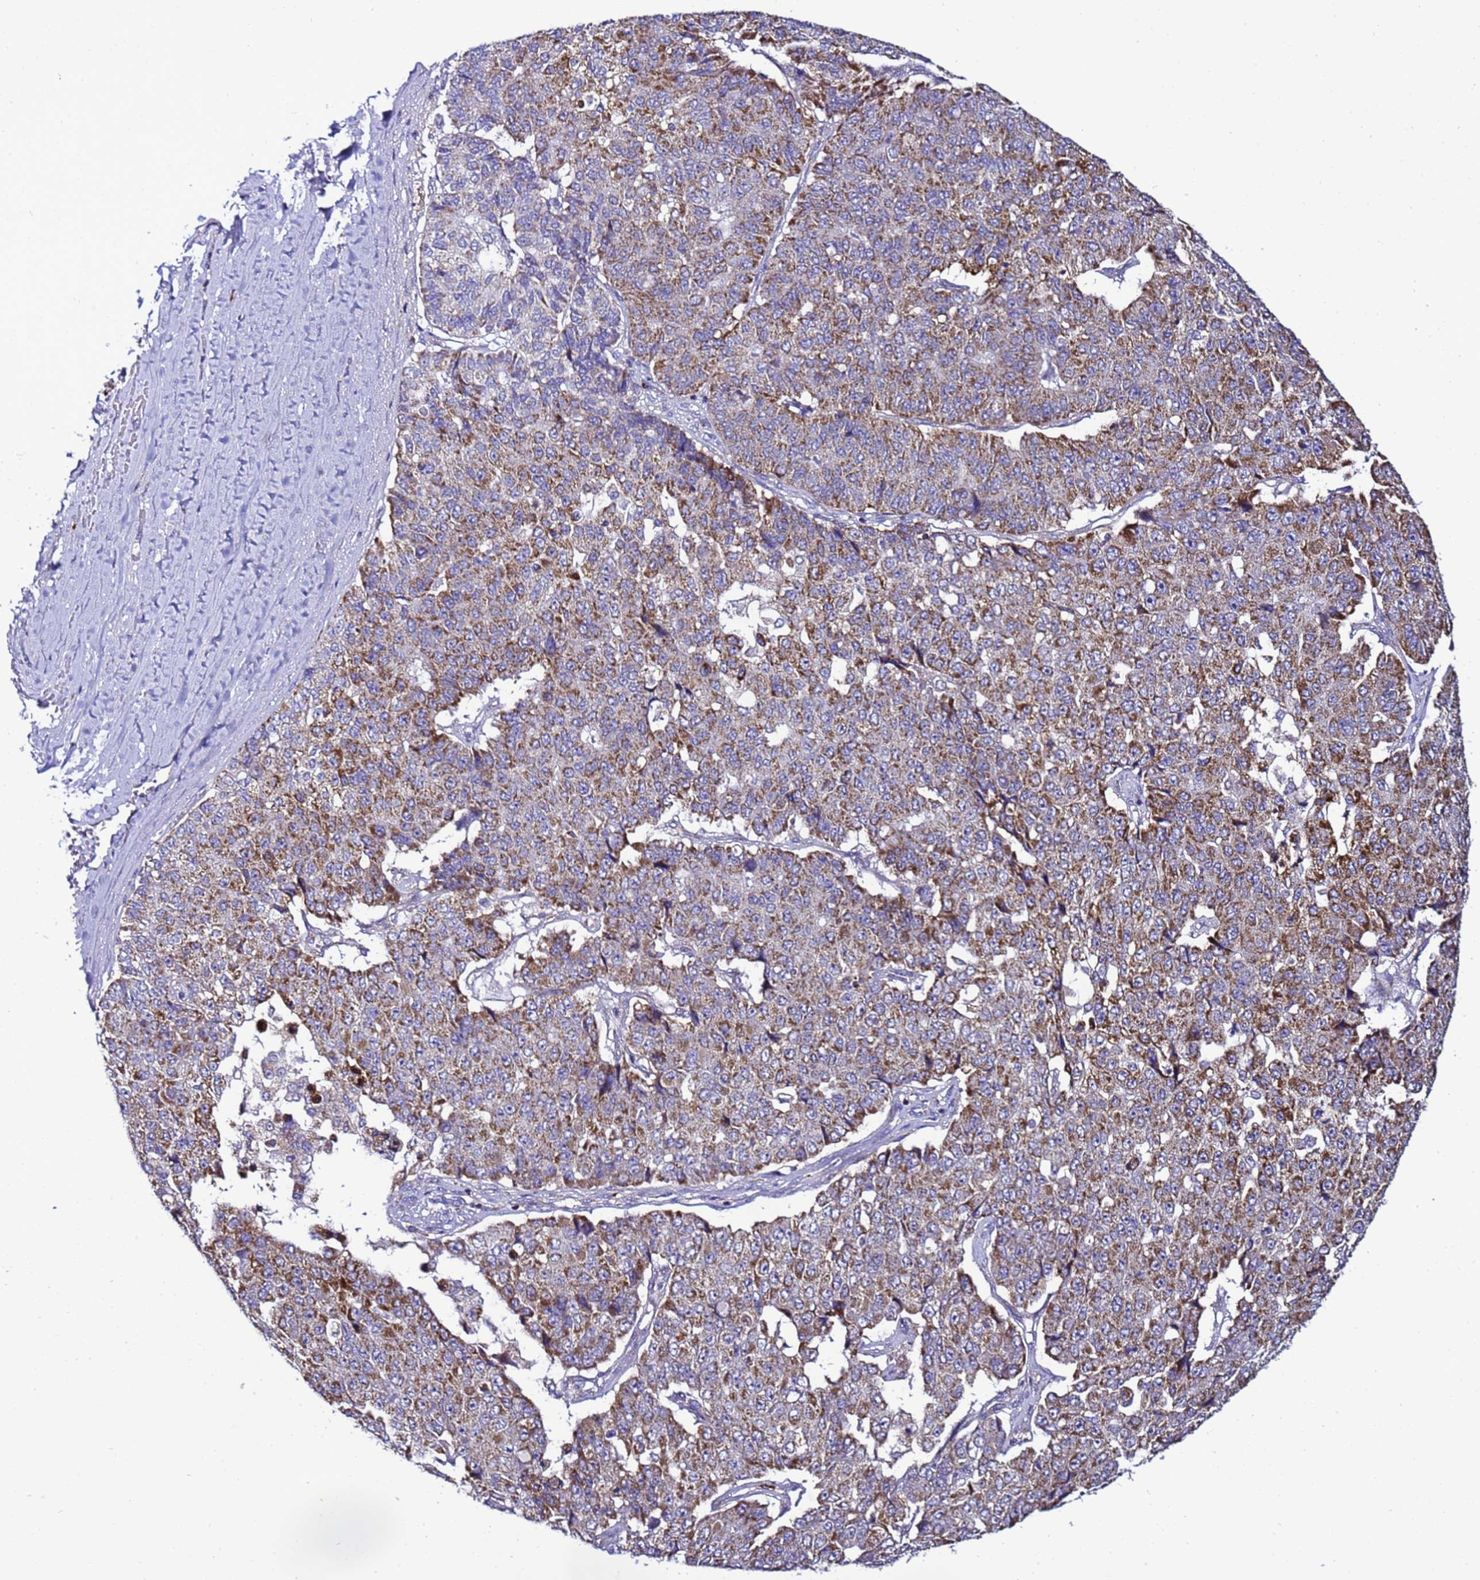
{"staining": {"intensity": "moderate", "quantity": ">75%", "location": "cytoplasmic/membranous"}, "tissue": "pancreatic cancer", "cell_type": "Tumor cells", "image_type": "cancer", "snomed": [{"axis": "morphology", "description": "Adenocarcinoma, NOS"}, {"axis": "topography", "description": "Pancreas"}], "caption": "High-power microscopy captured an immunohistochemistry (IHC) image of pancreatic cancer (adenocarcinoma), revealing moderate cytoplasmic/membranous staining in approximately >75% of tumor cells.", "gene": "HIGD2A", "patient": {"sex": "male", "age": 50}}